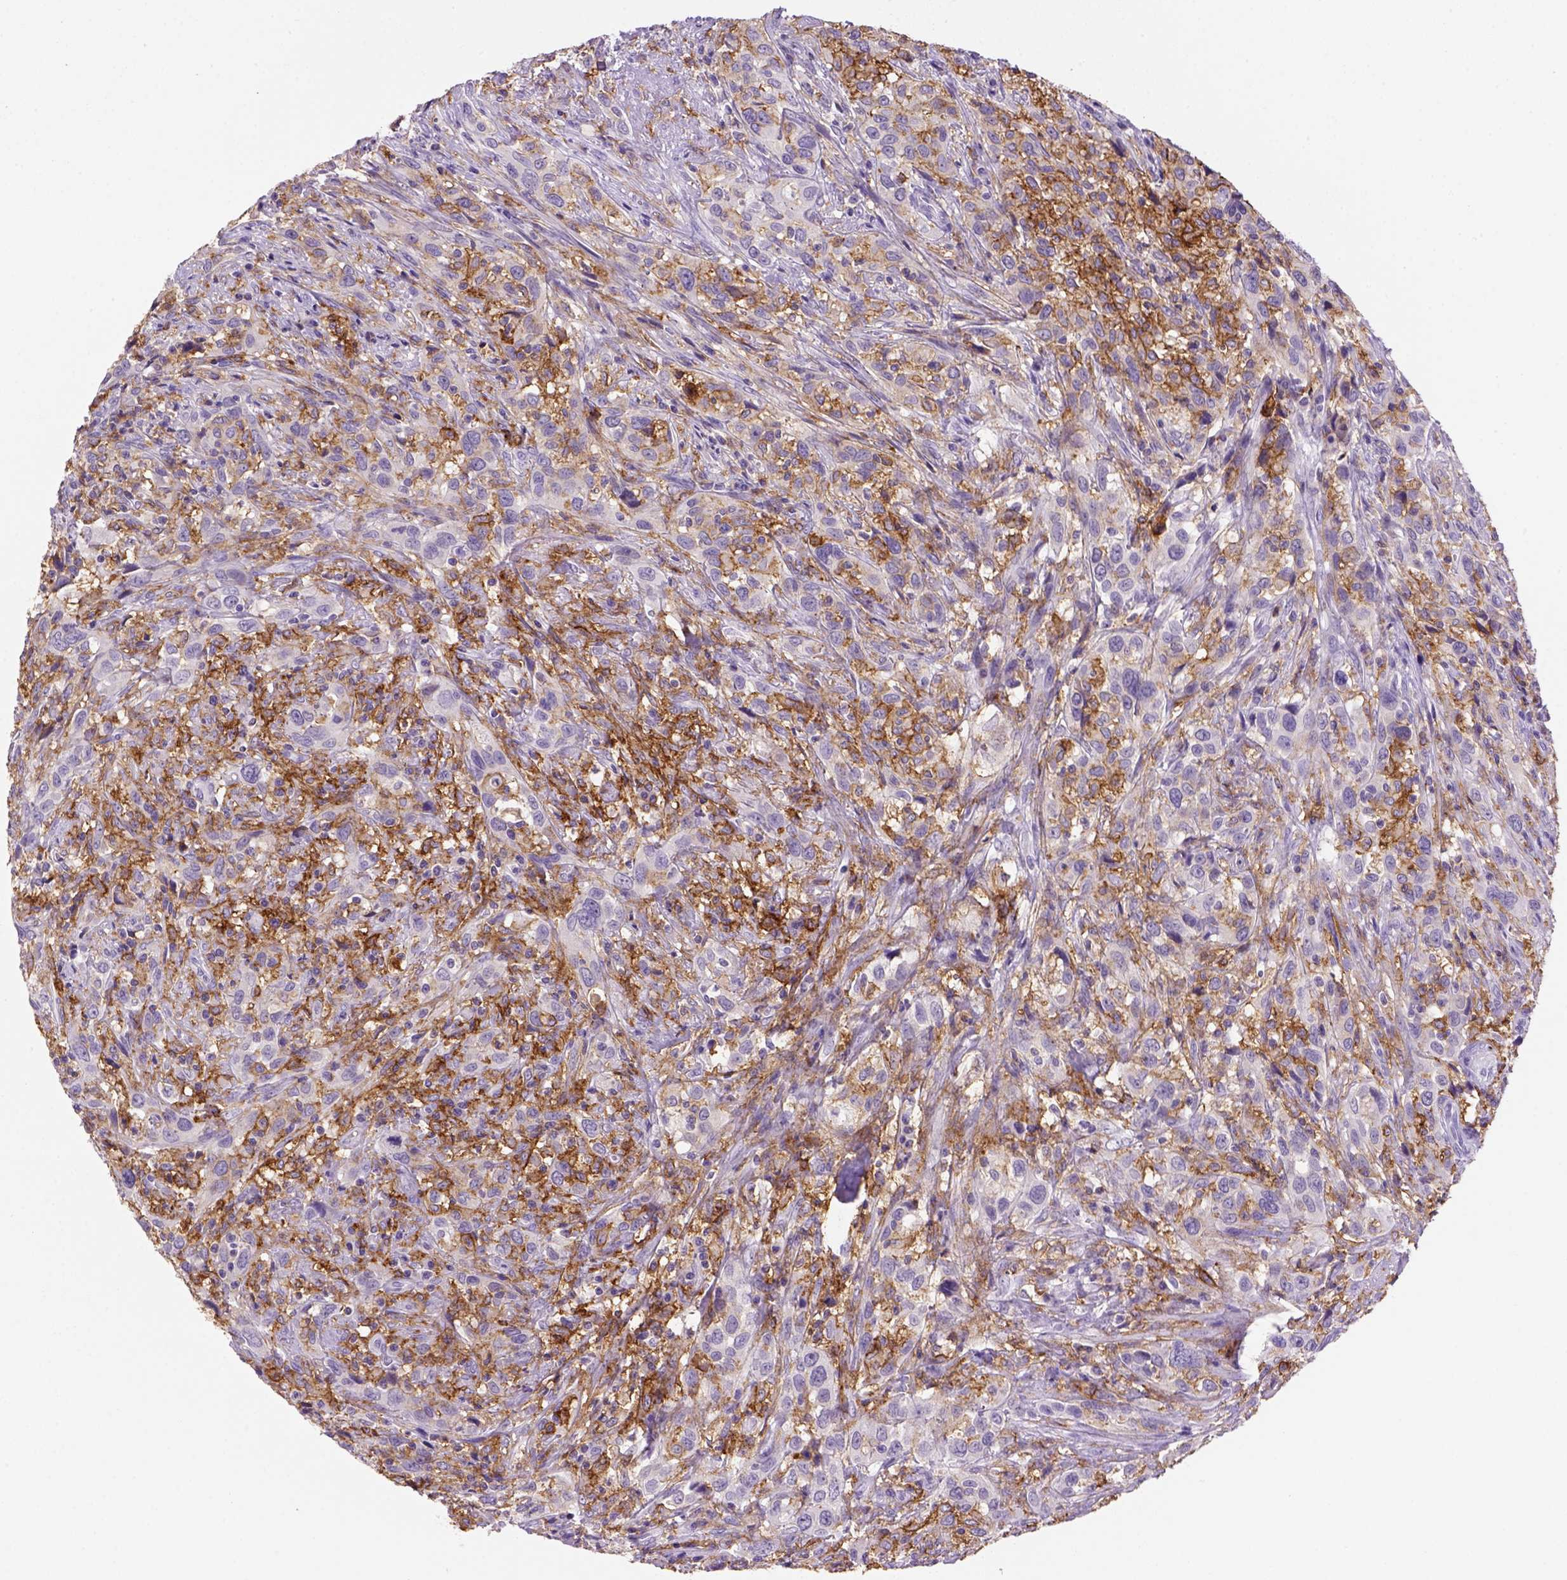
{"staining": {"intensity": "negative", "quantity": "none", "location": "none"}, "tissue": "urothelial cancer", "cell_type": "Tumor cells", "image_type": "cancer", "snomed": [{"axis": "morphology", "description": "Urothelial carcinoma, NOS"}, {"axis": "morphology", "description": "Urothelial carcinoma, High grade"}, {"axis": "topography", "description": "Urinary bladder"}], "caption": "Human urothelial cancer stained for a protein using immunohistochemistry (IHC) shows no positivity in tumor cells.", "gene": "CD14", "patient": {"sex": "female", "age": 64}}